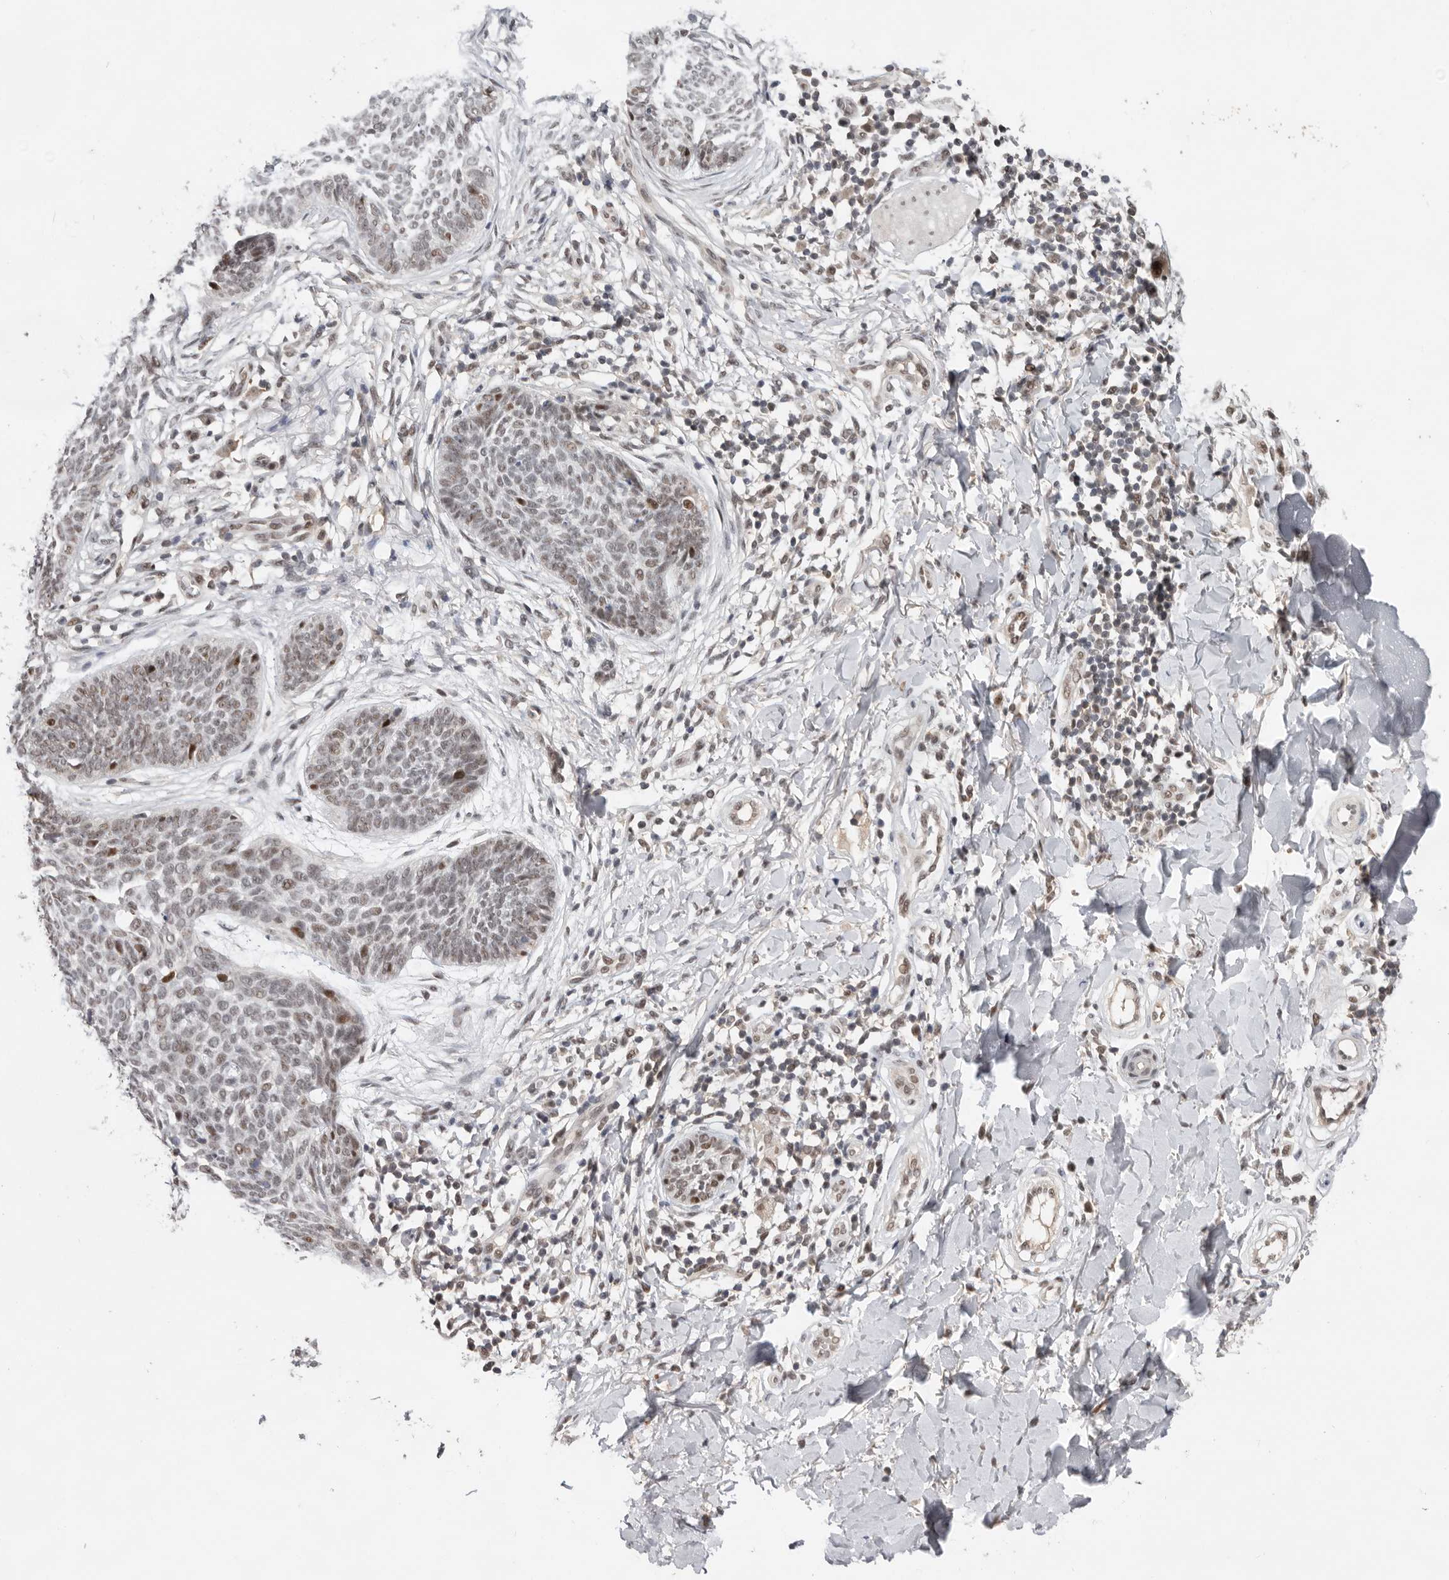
{"staining": {"intensity": "weak", "quantity": "25%-75%", "location": "nuclear"}, "tissue": "skin cancer", "cell_type": "Tumor cells", "image_type": "cancer", "snomed": [{"axis": "morphology", "description": "Basal cell carcinoma"}, {"axis": "topography", "description": "Skin"}], "caption": "IHC (DAB) staining of basal cell carcinoma (skin) displays weak nuclear protein positivity in about 25%-75% of tumor cells.", "gene": "BRCA2", "patient": {"sex": "female", "age": 64}}